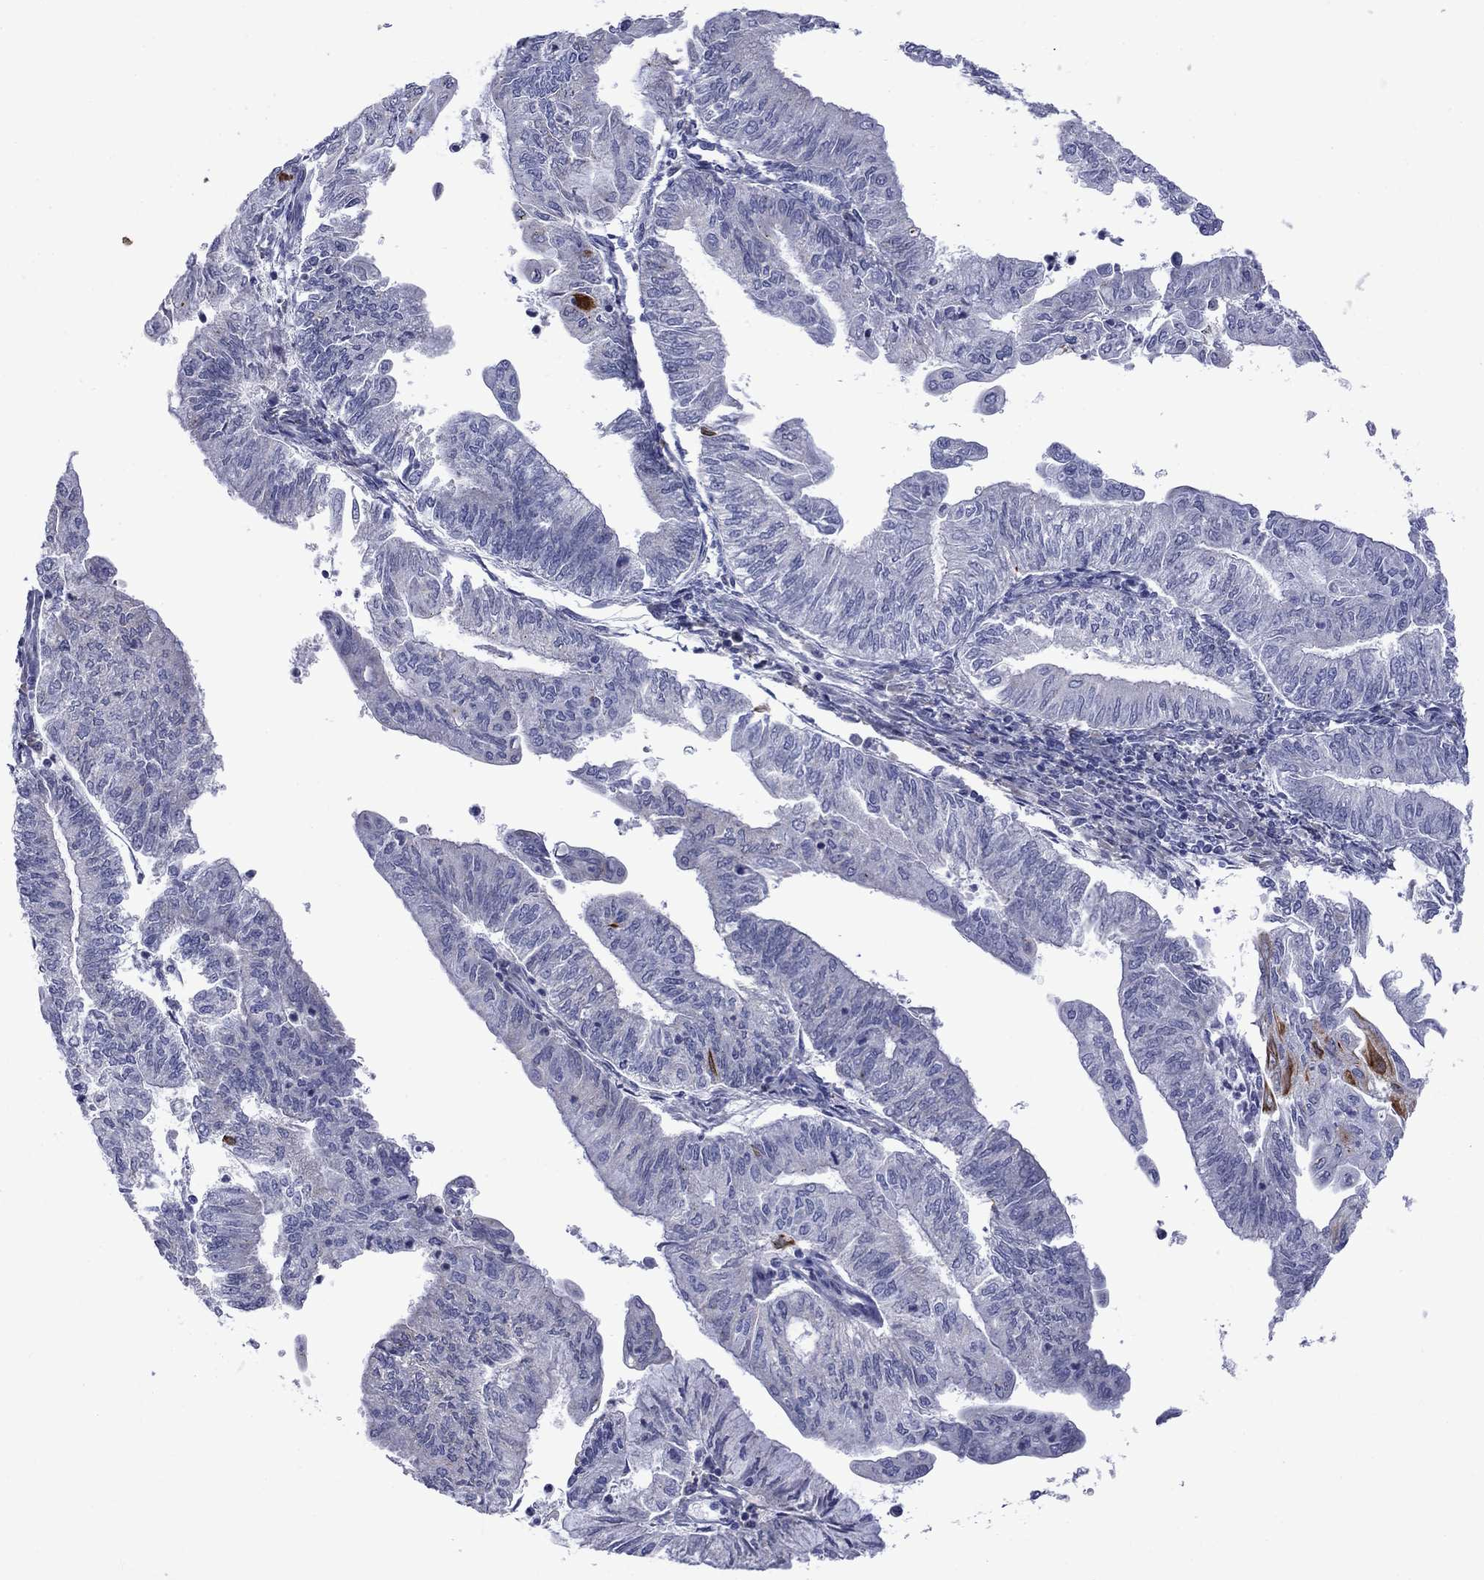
{"staining": {"intensity": "strong", "quantity": "<25%", "location": "cytoplasmic/membranous"}, "tissue": "endometrial cancer", "cell_type": "Tumor cells", "image_type": "cancer", "snomed": [{"axis": "morphology", "description": "Adenocarcinoma, NOS"}, {"axis": "topography", "description": "Endometrium"}], "caption": "Approximately <25% of tumor cells in human adenocarcinoma (endometrial) show strong cytoplasmic/membranous protein staining as visualized by brown immunohistochemical staining.", "gene": "TMPRSS11A", "patient": {"sex": "female", "age": 59}}